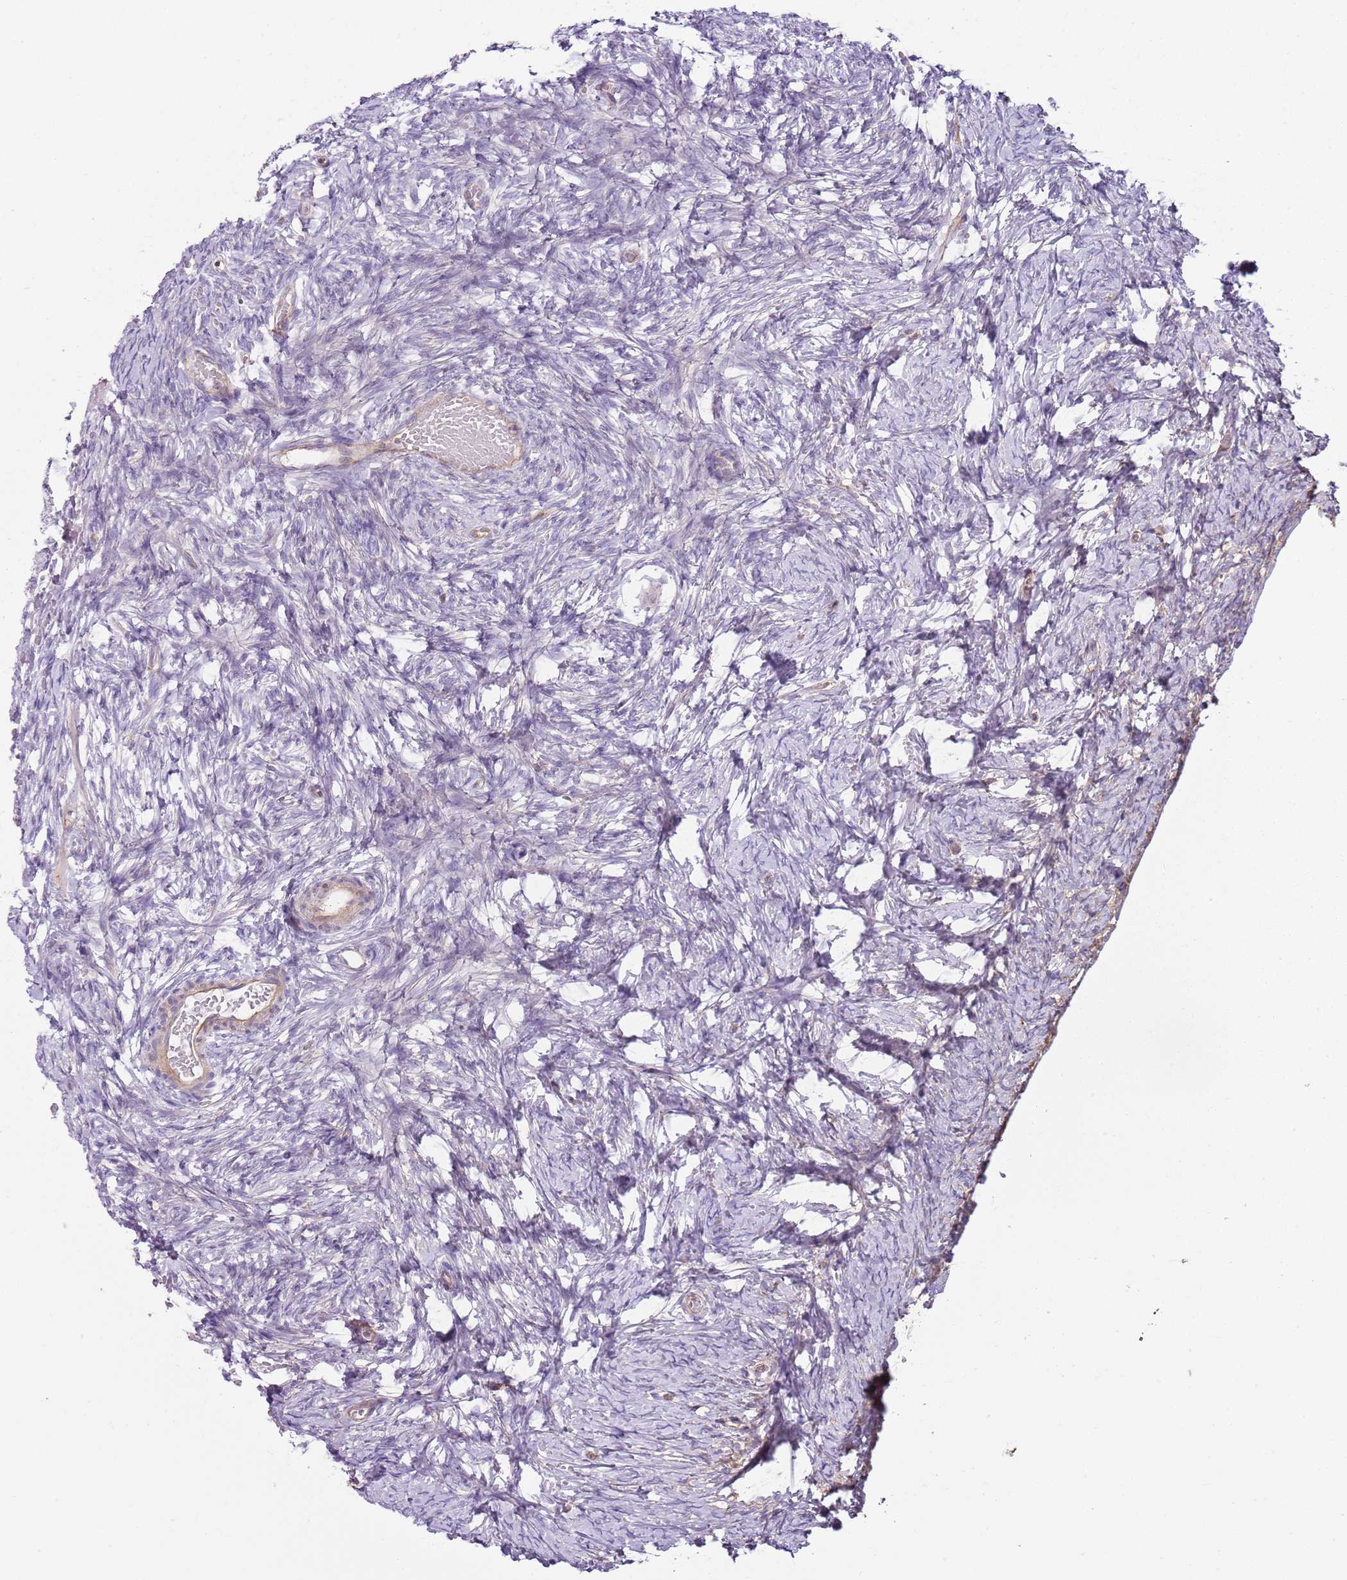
{"staining": {"intensity": "negative", "quantity": "none", "location": "none"}, "tissue": "ovary", "cell_type": "Ovarian stroma cells", "image_type": "normal", "snomed": [{"axis": "morphology", "description": "Adenocarcinoma, NOS"}, {"axis": "topography", "description": "Endometrium"}], "caption": "This is an immunohistochemistry (IHC) image of unremarkable human ovary. There is no positivity in ovarian stroma cells.", "gene": "GNAI1", "patient": {"sex": "female", "age": 32}}